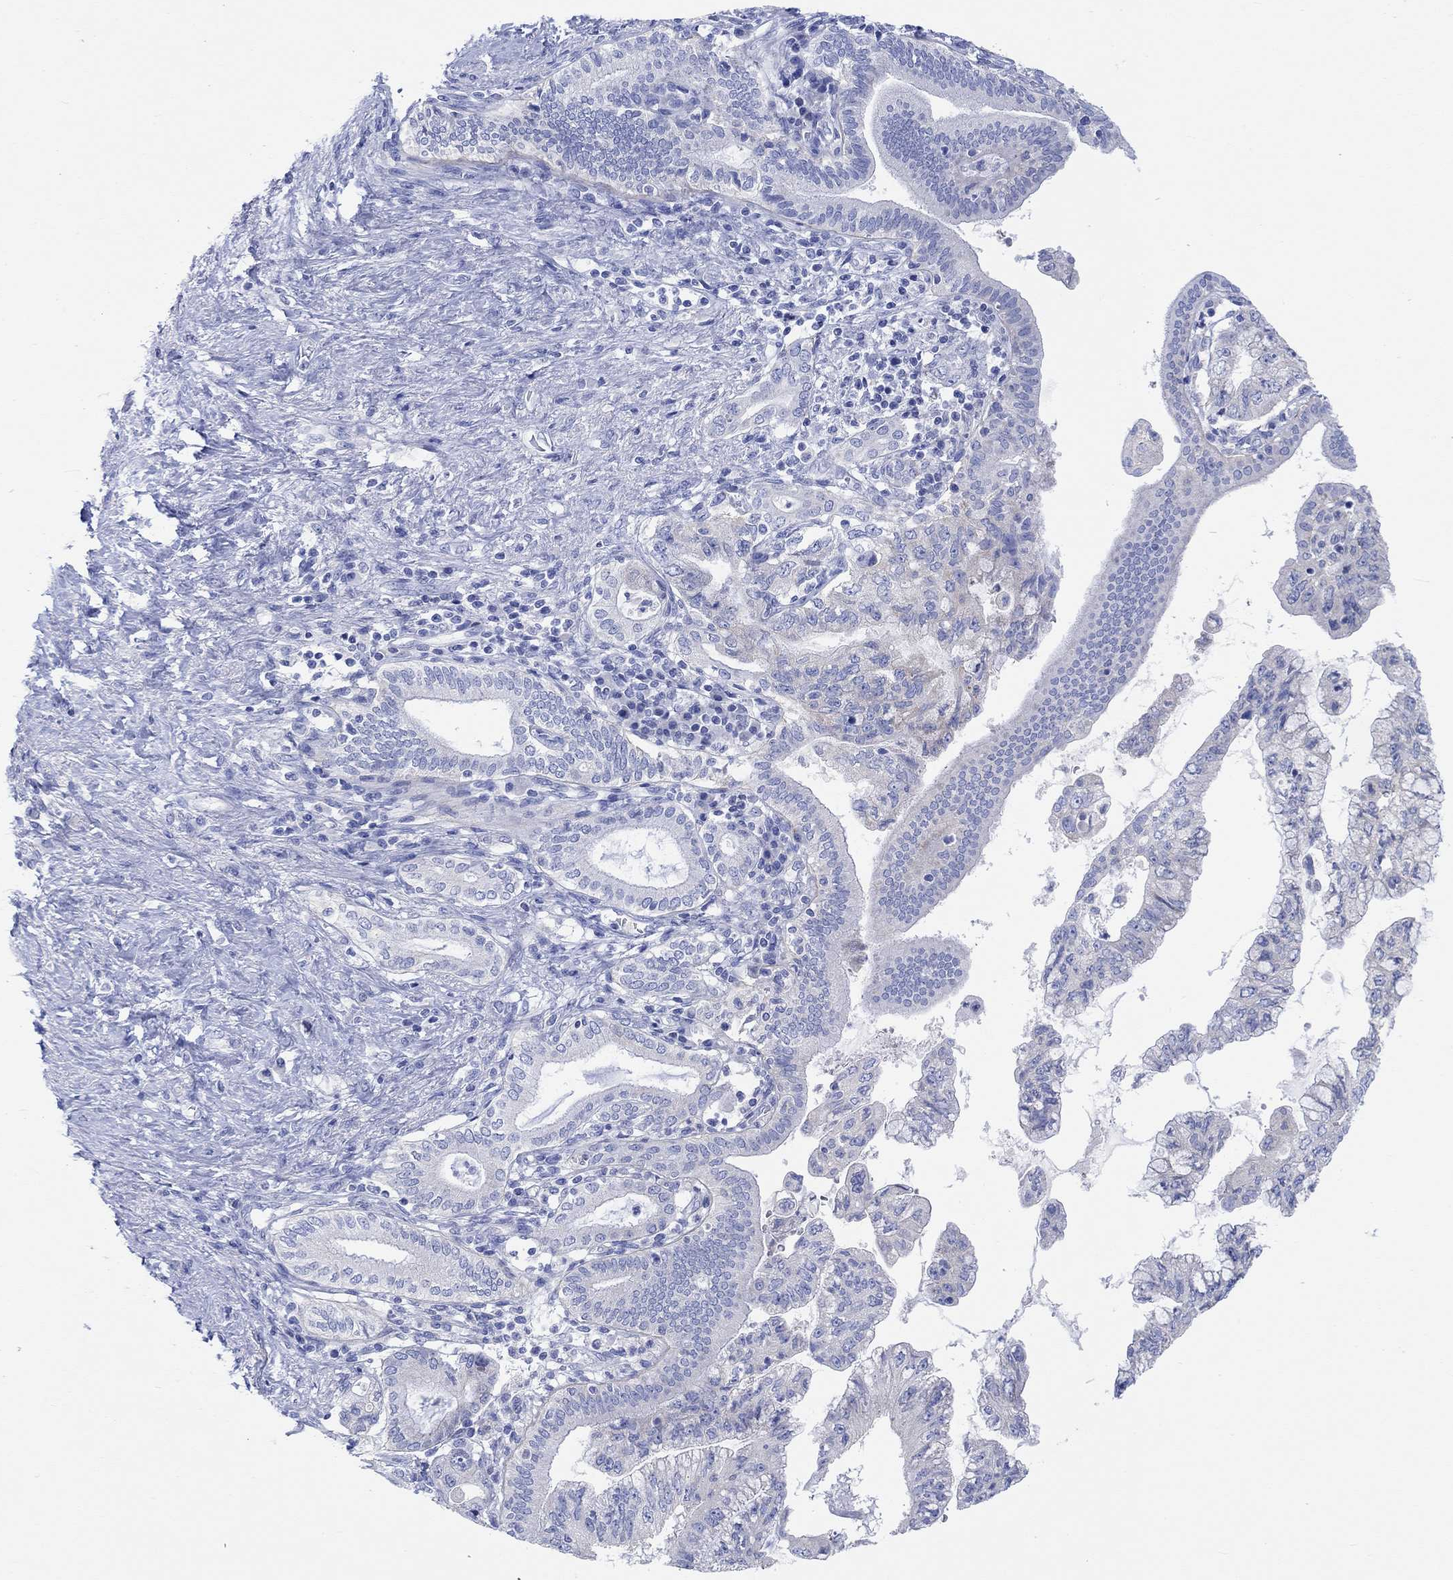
{"staining": {"intensity": "negative", "quantity": "none", "location": "none"}, "tissue": "pancreatic cancer", "cell_type": "Tumor cells", "image_type": "cancer", "snomed": [{"axis": "morphology", "description": "Adenocarcinoma, NOS"}, {"axis": "topography", "description": "Pancreas"}], "caption": "This micrograph is of pancreatic cancer (adenocarcinoma) stained with IHC to label a protein in brown with the nuclei are counter-stained blue. There is no staining in tumor cells. (IHC, brightfield microscopy, high magnification).", "gene": "REEP6", "patient": {"sex": "female", "age": 73}}